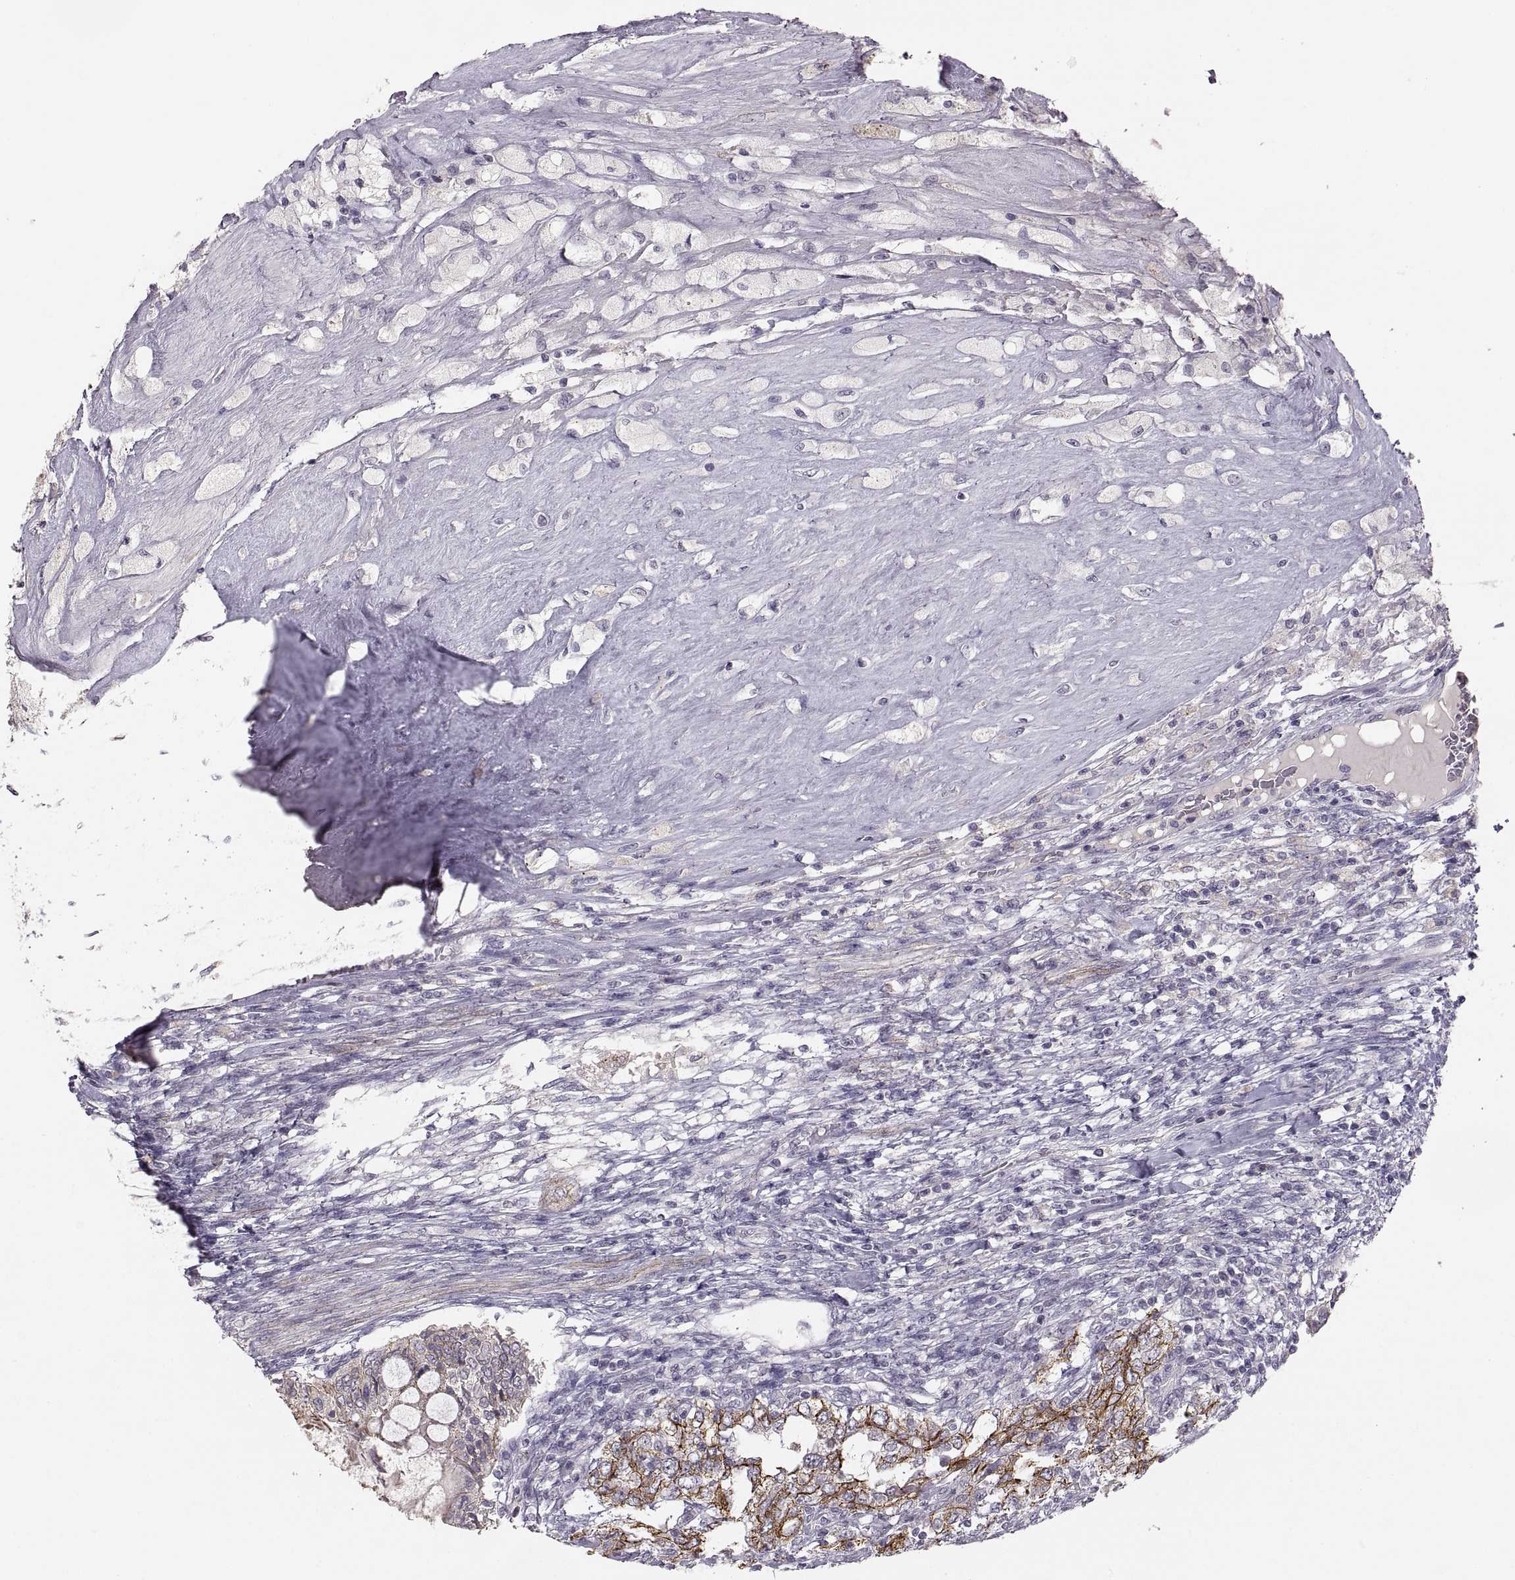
{"staining": {"intensity": "strong", "quantity": "25%-75%", "location": "cytoplasmic/membranous"}, "tissue": "testis cancer", "cell_type": "Tumor cells", "image_type": "cancer", "snomed": [{"axis": "morphology", "description": "Seminoma, NOS"}, {"axis": "morphology", "description": "Carcinoma, Embryonal, NOS"}, {"axis": "topography", "description": "Testis"}], "caption": "Seminoma (testis) tissue demonstrates strong cytoplasmic/membranous staining in about 25%-75% of tumor cells, visualized by immunohistochemistry. (DAB = brown stain, brightfield microscopy at high magnification).", "gene": "CDH2", "patient": {"sex": "male", "age": 41}}